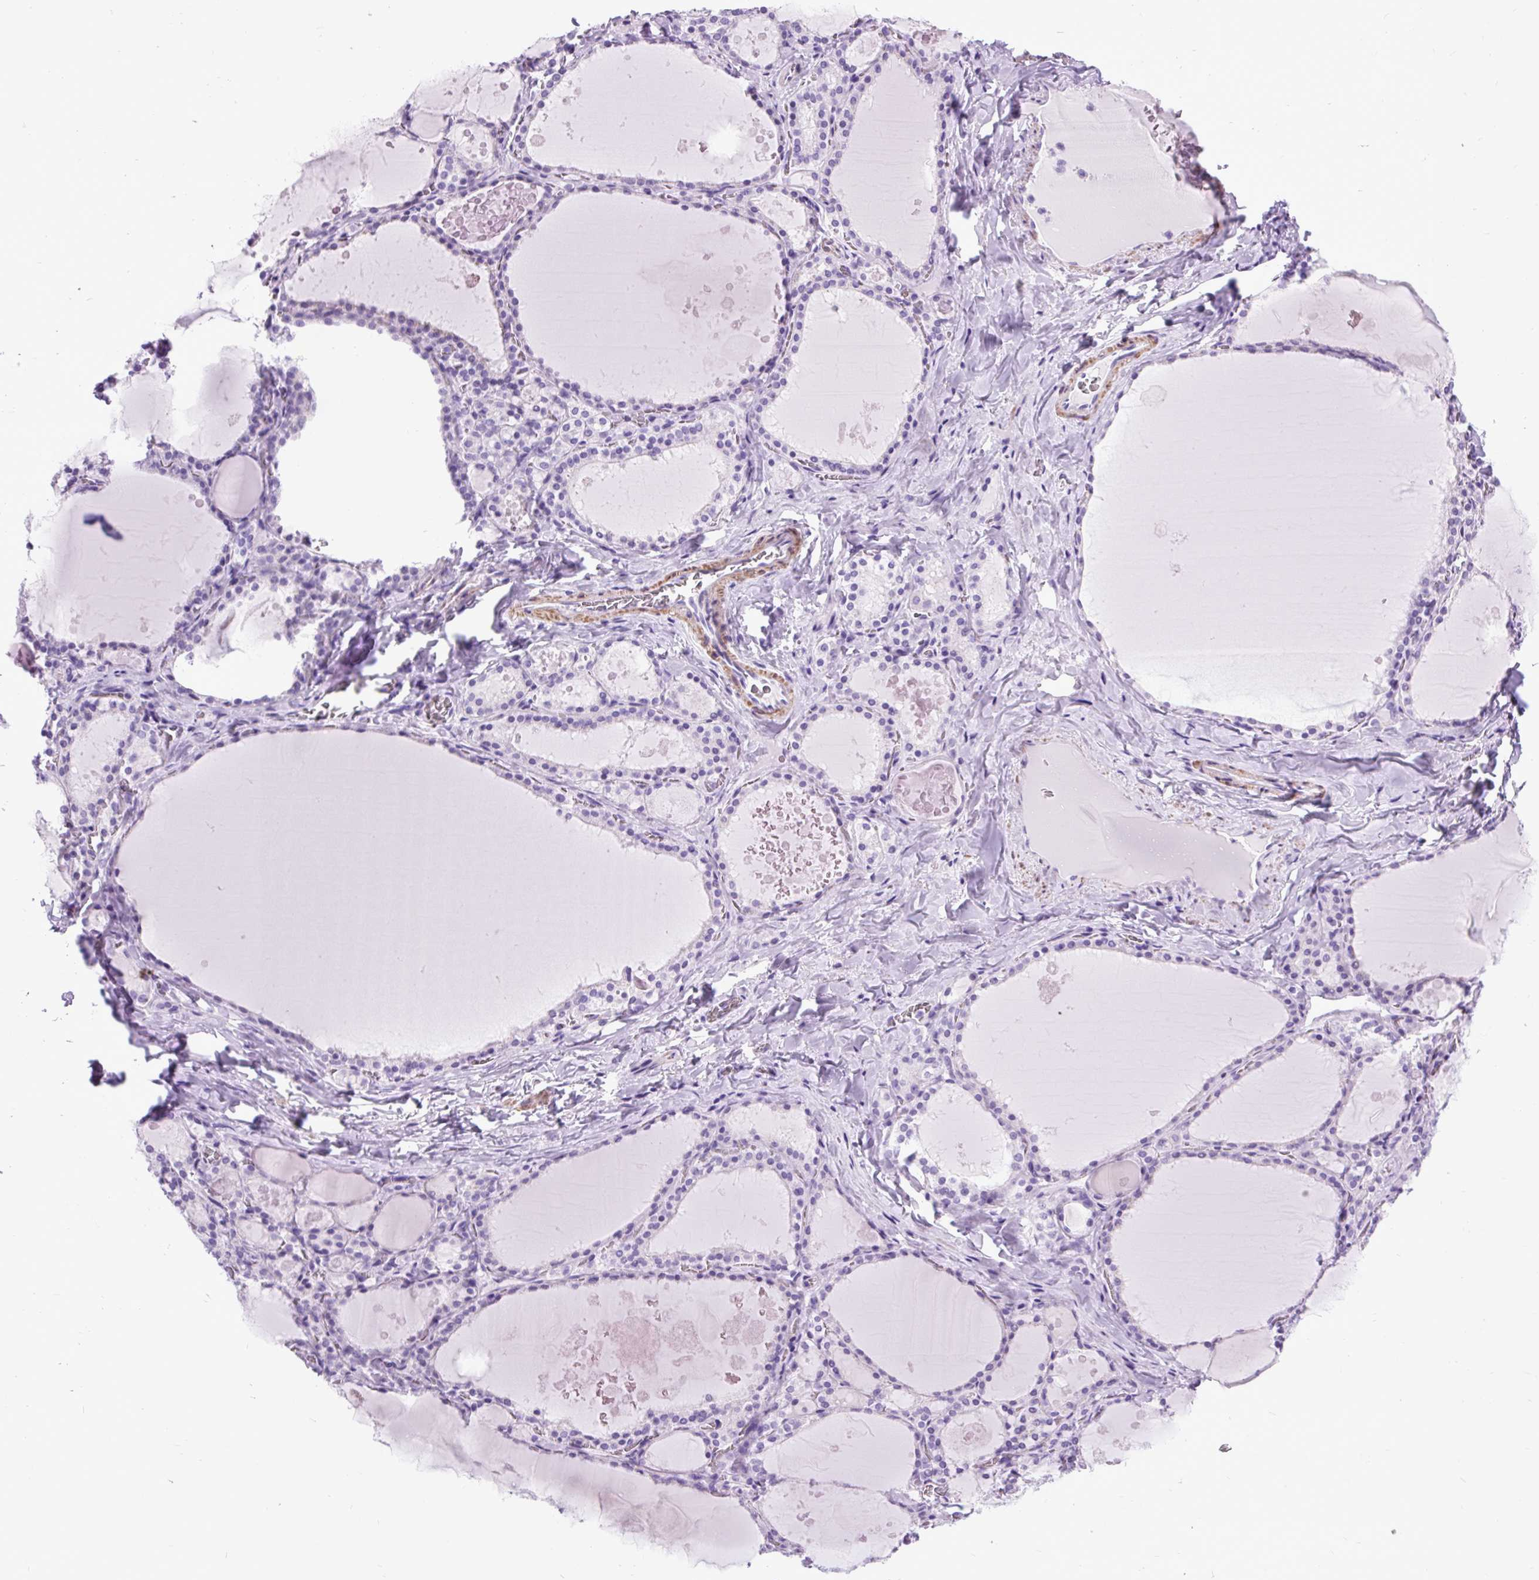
{"staining": {"intensity": "negative", "quantity": "none", "location": "none"}, "tissue": "thyroid gland", "cell_type": "Glandular cells", "image_type": "normal", "snomed": [{"axis": "morphology", "description": "Normal tissue, NOS"}, {"axis": "topography", "description": "Thyroid gland"}], "caption": "IHC of unremarkable thyroid gland exhibits no staining in glandular cells. (DAB (3,3'-diaminobenzidine) immunohistochemistry, high magnification).", "gene": "DPP6", "patient": {"sex": "male", "age": 56}}